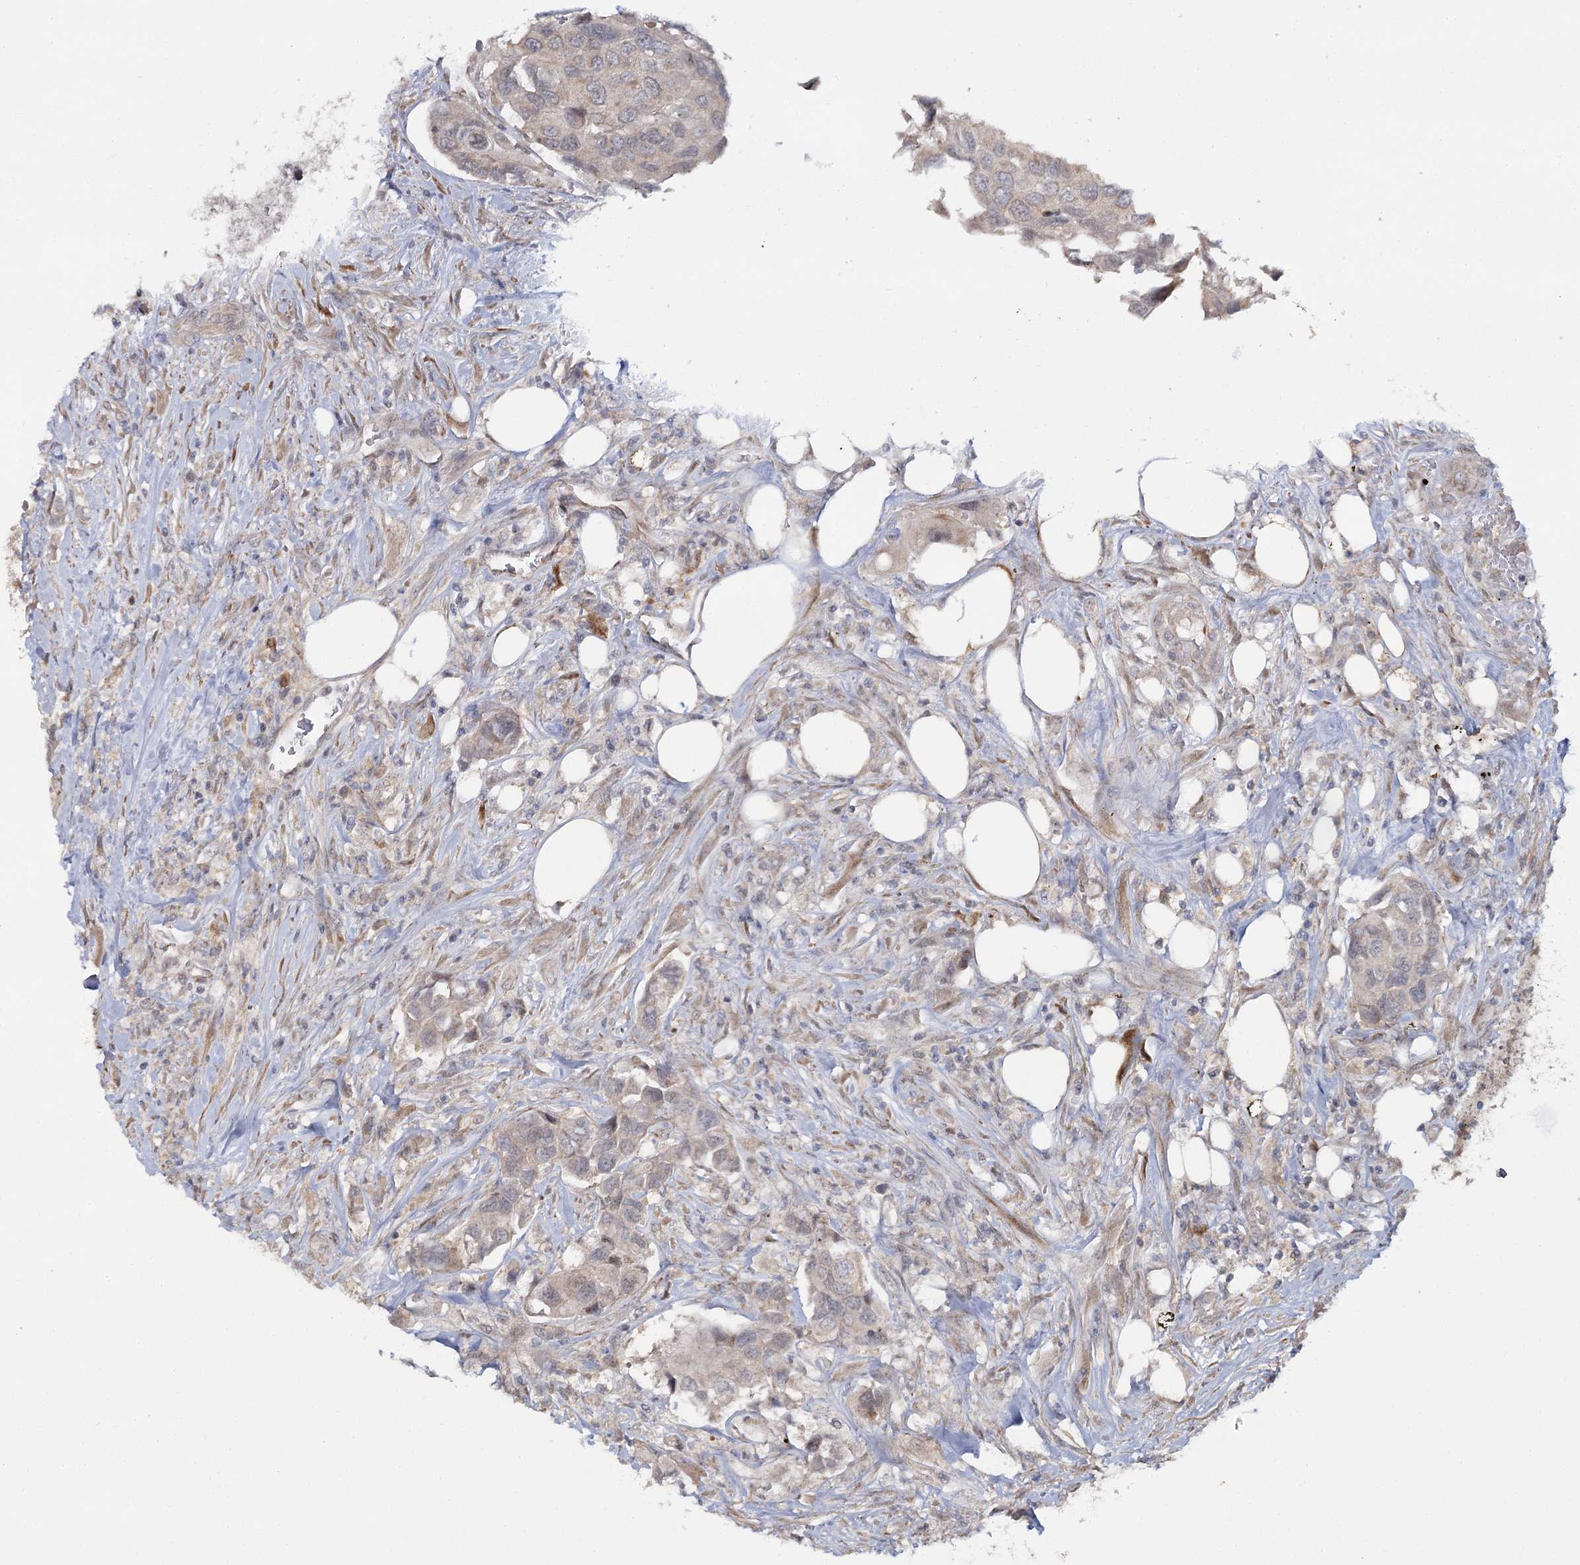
{"staining": {"intensity": "weak", "quantity": "25%-75%", "location": "cytoplasmic/membranous"}, "tissue": "urothelial cancer", "cell_type": "Tumor cells", "image_type": "cancer", "snomed": [{"axis": "morphology", "description": "Urothelial carcinoma, High grade"}, {"axis": "topography", "description": "Urinary bladder"}], "caption": "IHC (DAB (3,3'-diaminobenzidine)) staining of high-grade urothelial carcinoma reveals weak cytoplasmic/membranous protein expression in about 25%-75% of tumor cells.", "gene": "TBC1D9B", "patient": {"sex": "male", "age": 74}}